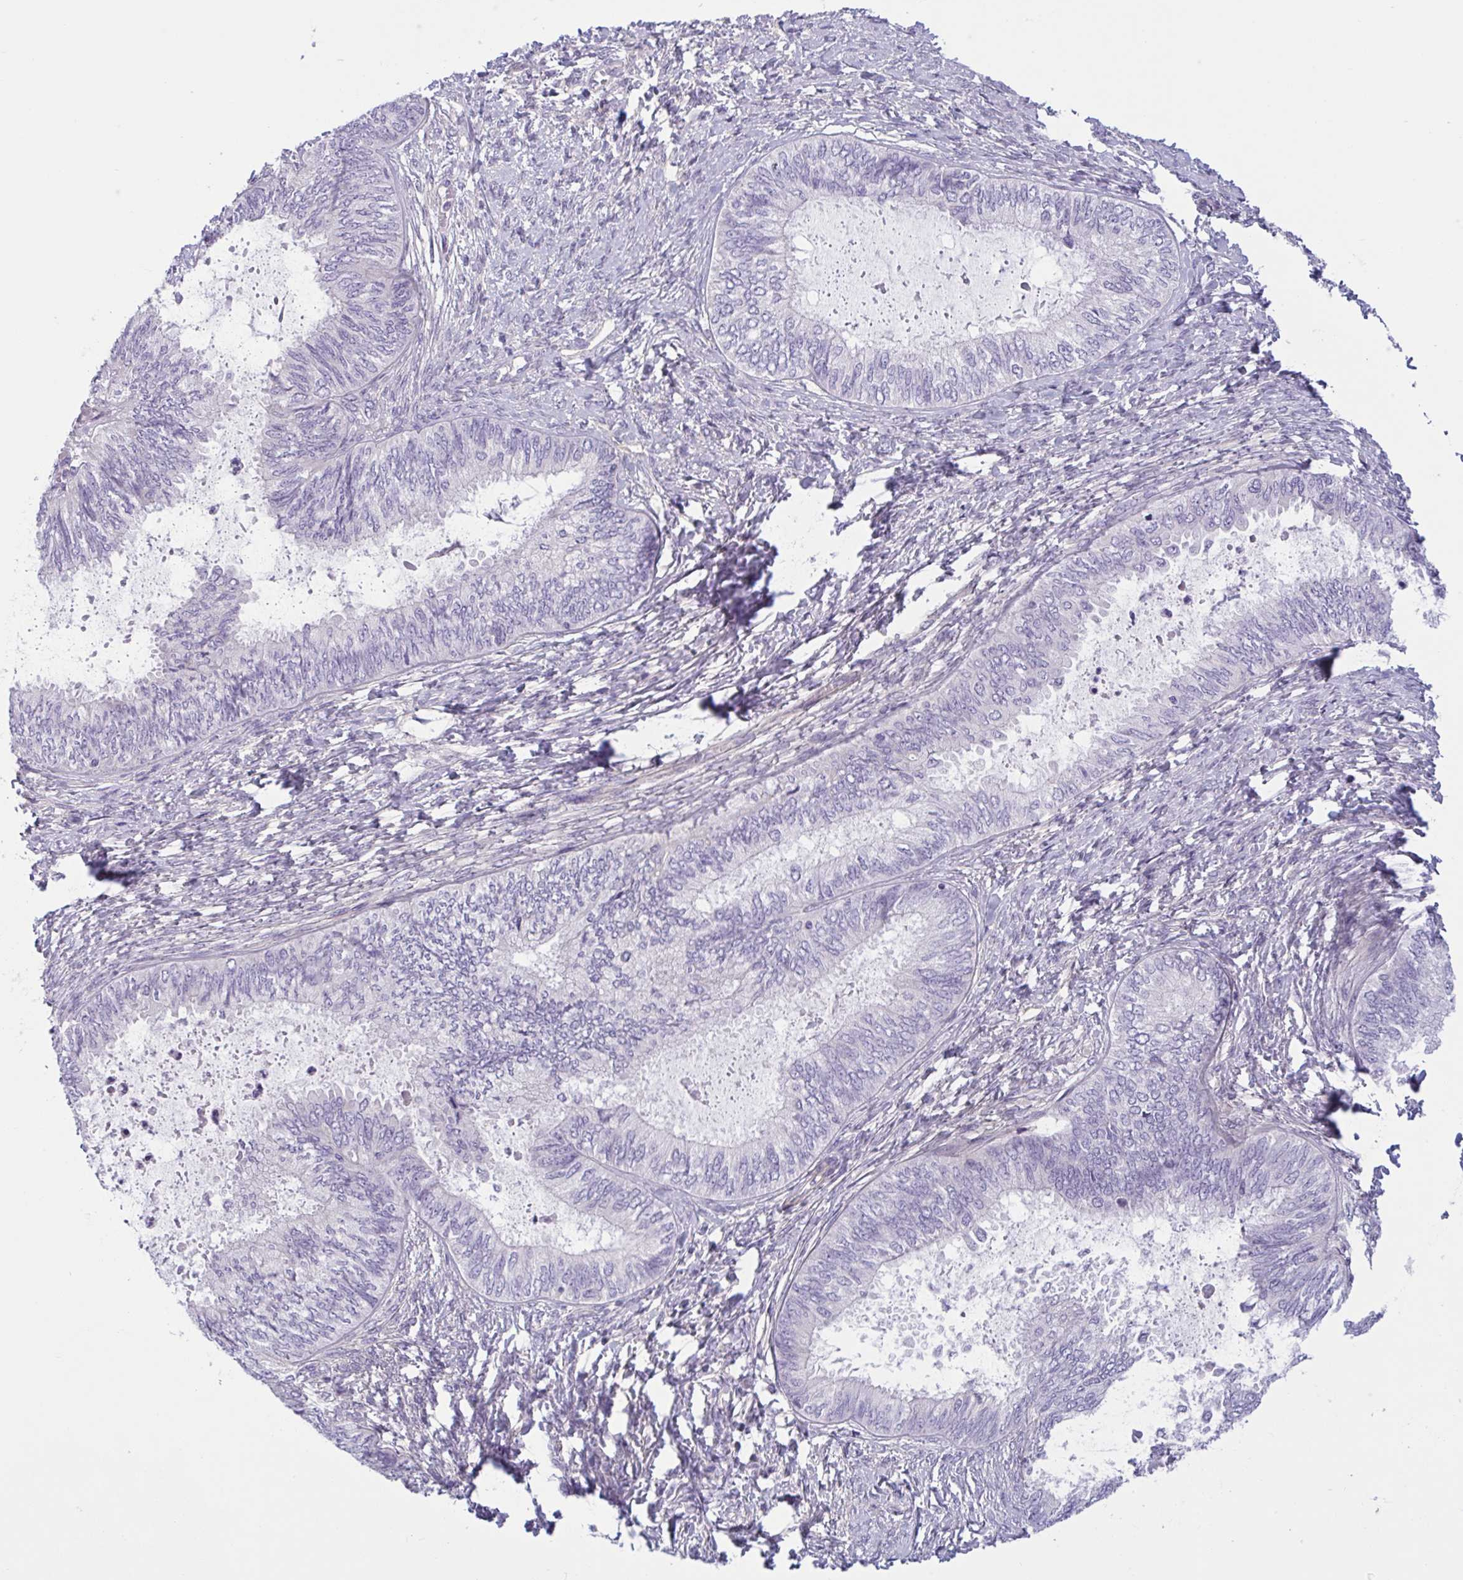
{"staining": {"intensity": "negative", "quantity": "none", "location": "none"}, "tissue": "ovarian cancer", "cell_type": "Tumor cells", "image_type": "cancer", "snomed": [{"axis": "morphology", "description": "Carcinoma, endometroid"}, {"axis": "topography", "description": "Ovary"}], "caption": "High magnification brightfield microscopy of ovarian endometroid carcinoma stained with DAB (brown) and counterstained with hematoxylin (blue): tumor cells show no significant expression.", "gene": "TTC7B", "patient": {"sex": "female", "age": 70}}